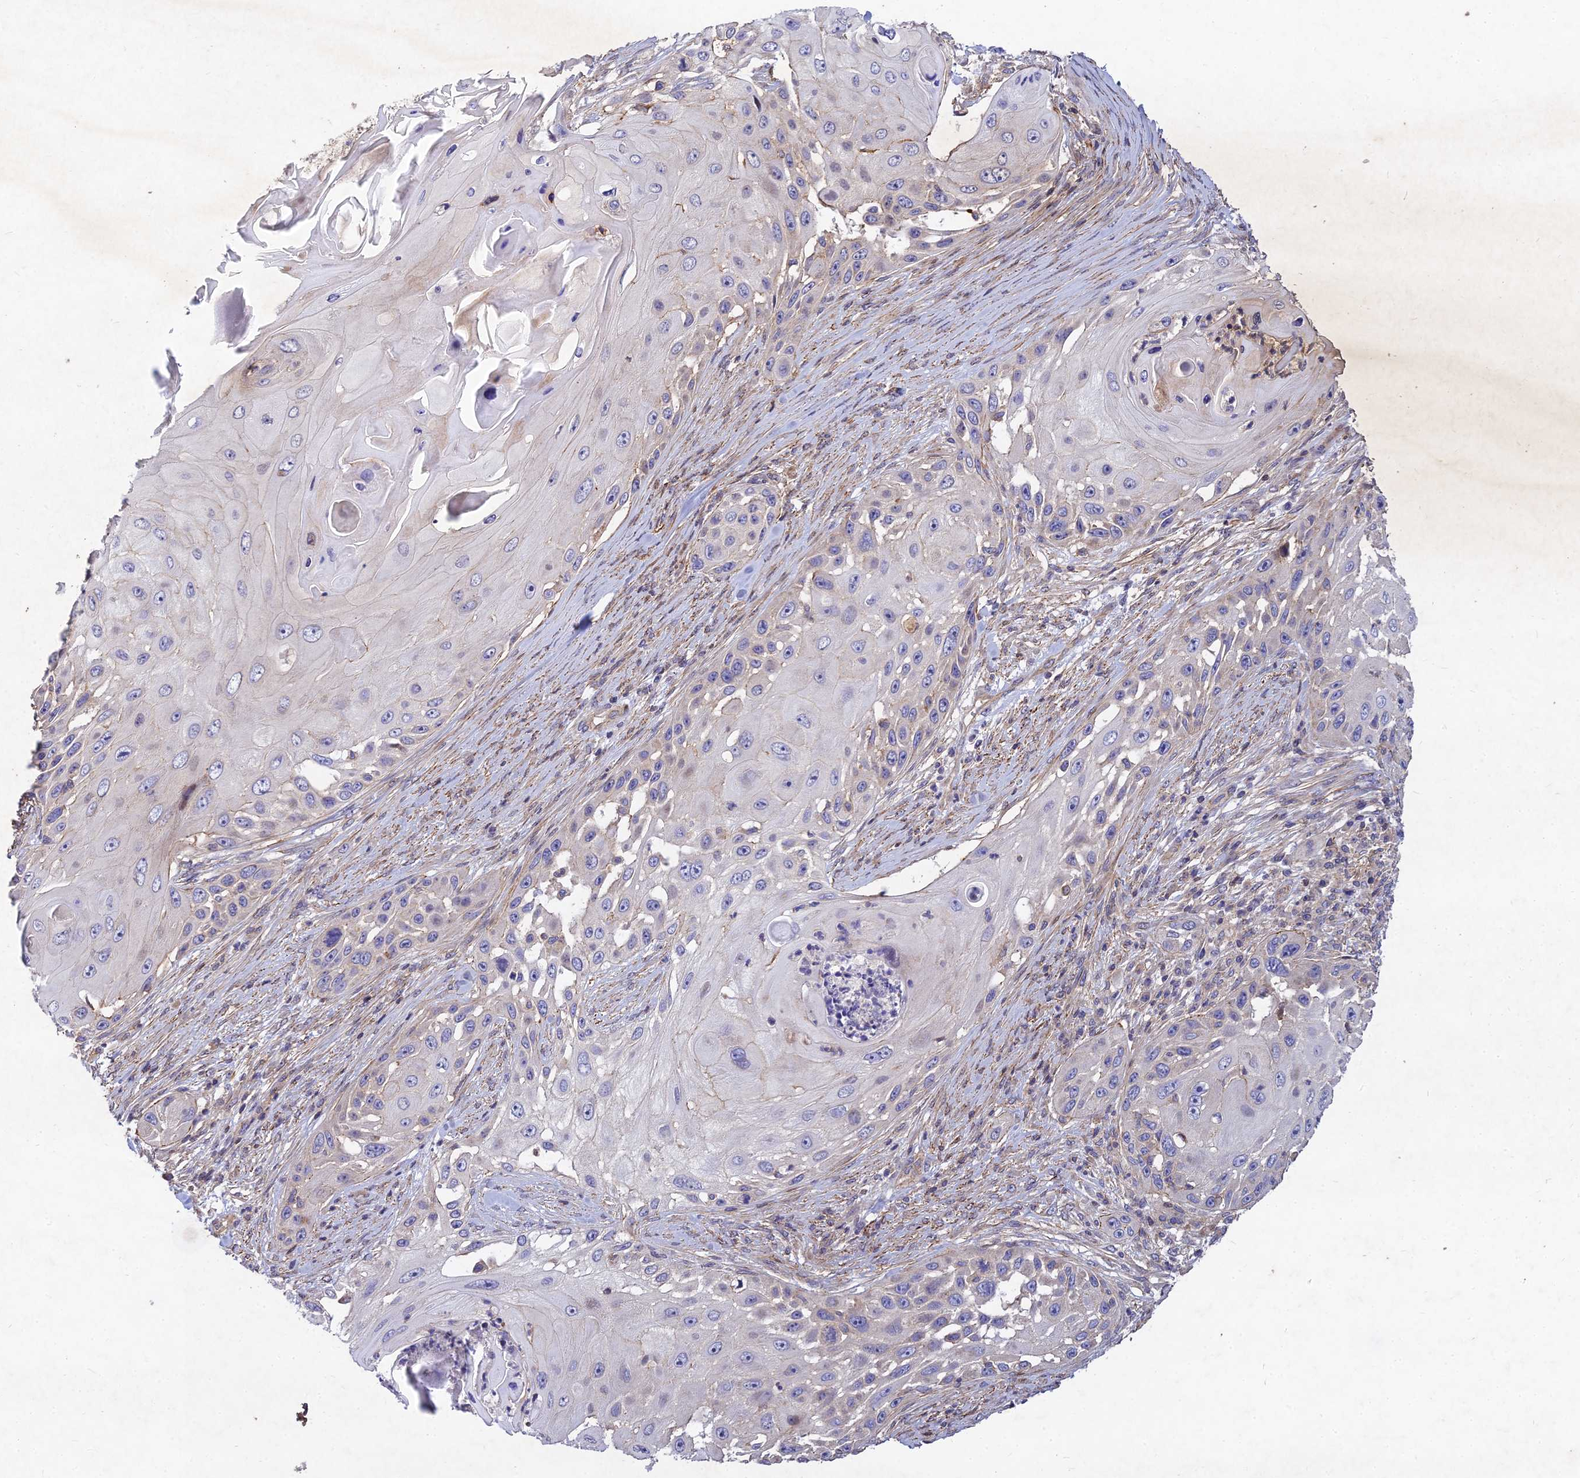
{"staining": {"intensity": "negative", "quantity": "none", "location": "none"}, "tissue": "skin cancer", "cell_type": "Tumor cells", "image_type": "cancer", "snomed": [{"axis": "morphology", "description": "Squamous cell carcinoma, NOS"}, {"axis": "topography", "description": "Skin"}], "caption": "Tumor cells show no significant protein staining in skin cancer (squamous cell carcinoma).", "gene": "RELCH", "patient": {"sex": "female", "age": 44}}